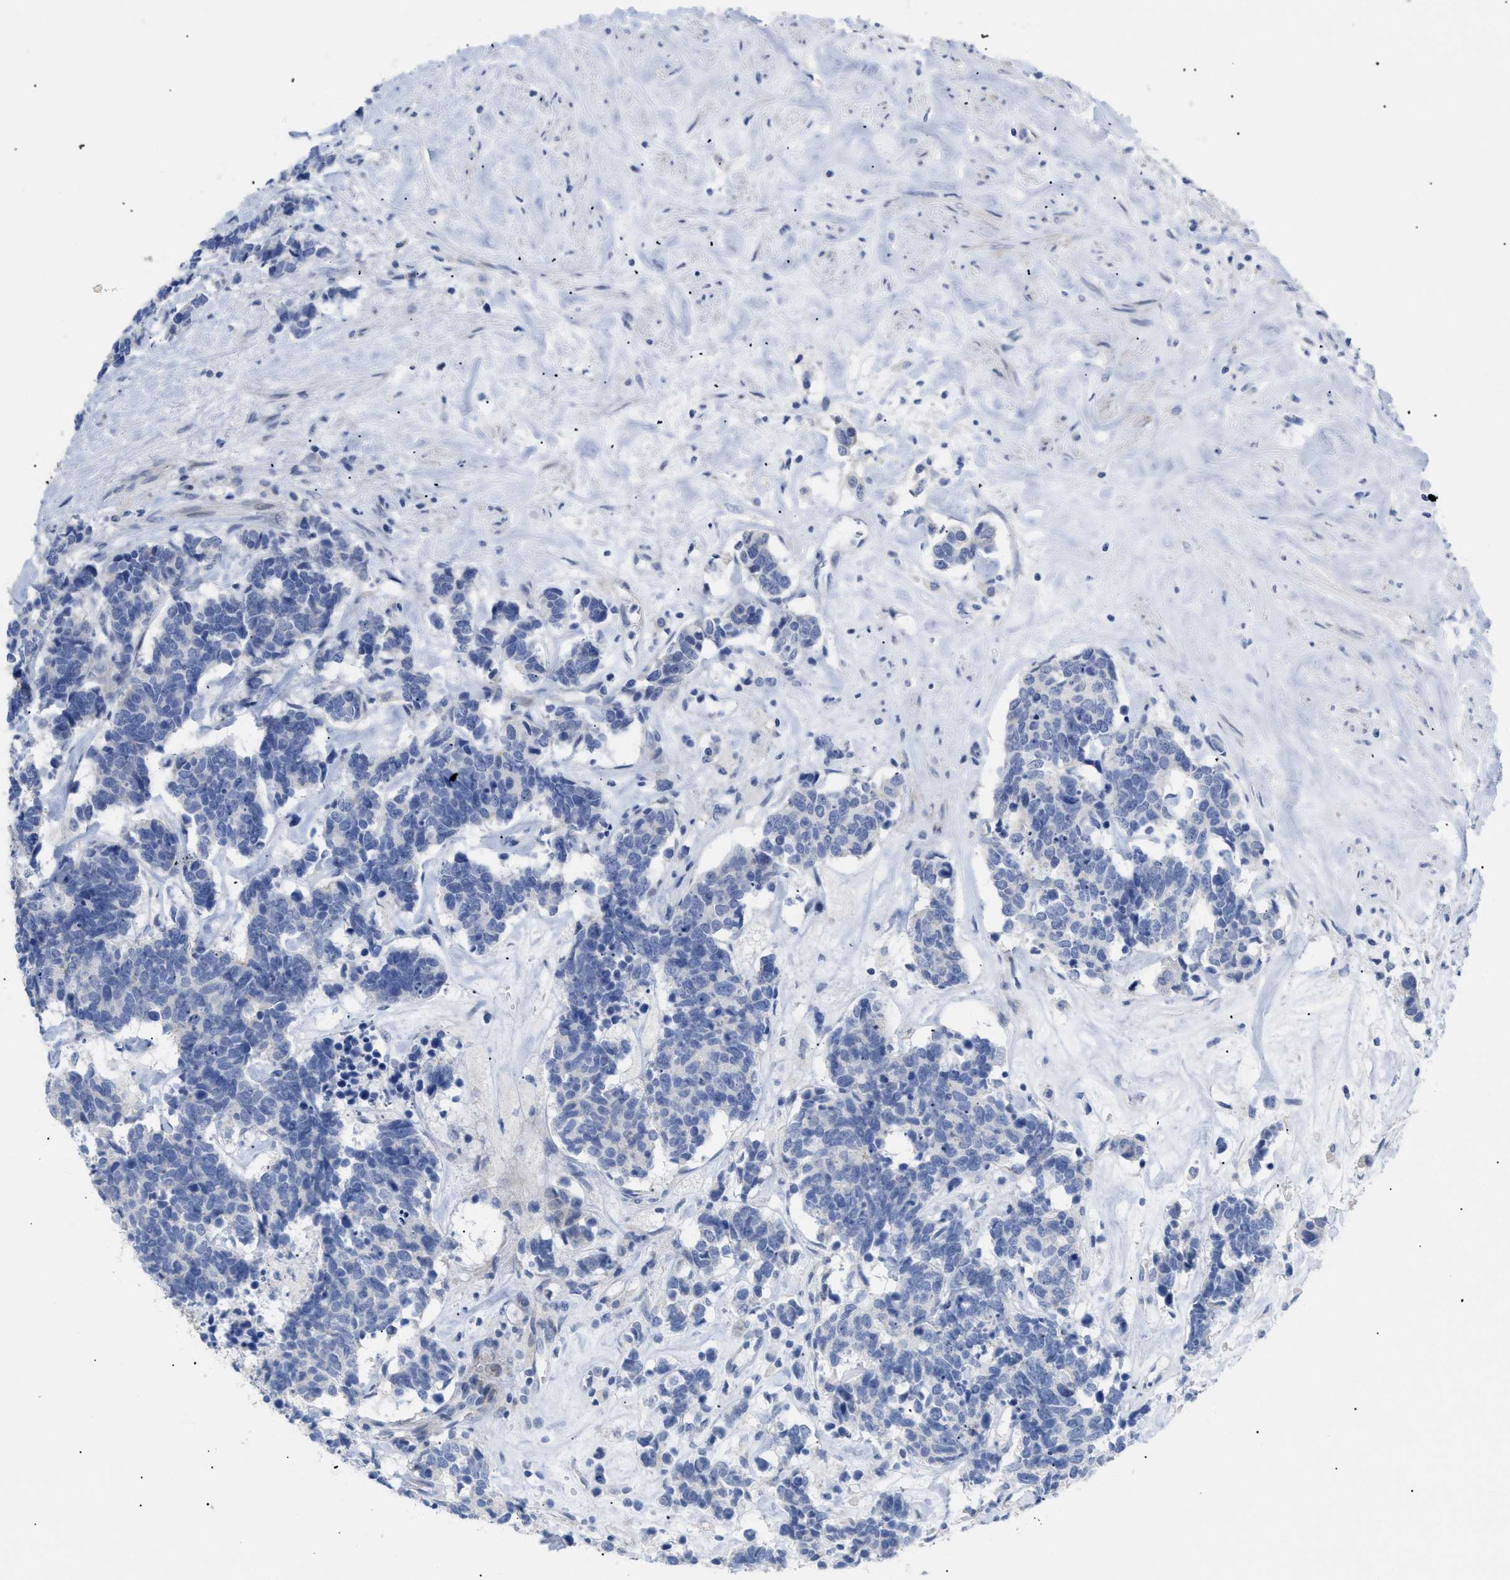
{"staining": {"intensity": "negative", "quantity": "none", "location": "none"}, "tissue": "carcinoid", "cell_type": "Tumor cells", "image_type": "cancer", "snomed": [{"axis": "morphology", "description": "Carcinoma, NOS"}, {"axis": "morphology", "description": "Carcinoid, malignant, NOS"}, {"axis": "topography", "description": "Urinary bladder"}], "caption": "The IHC photomicrograph has no significant positivity in tumor cells of carcinoid (malignant) tissue.", "gene": "CAV3", "patient": {"sex": "male", "age": 57}}